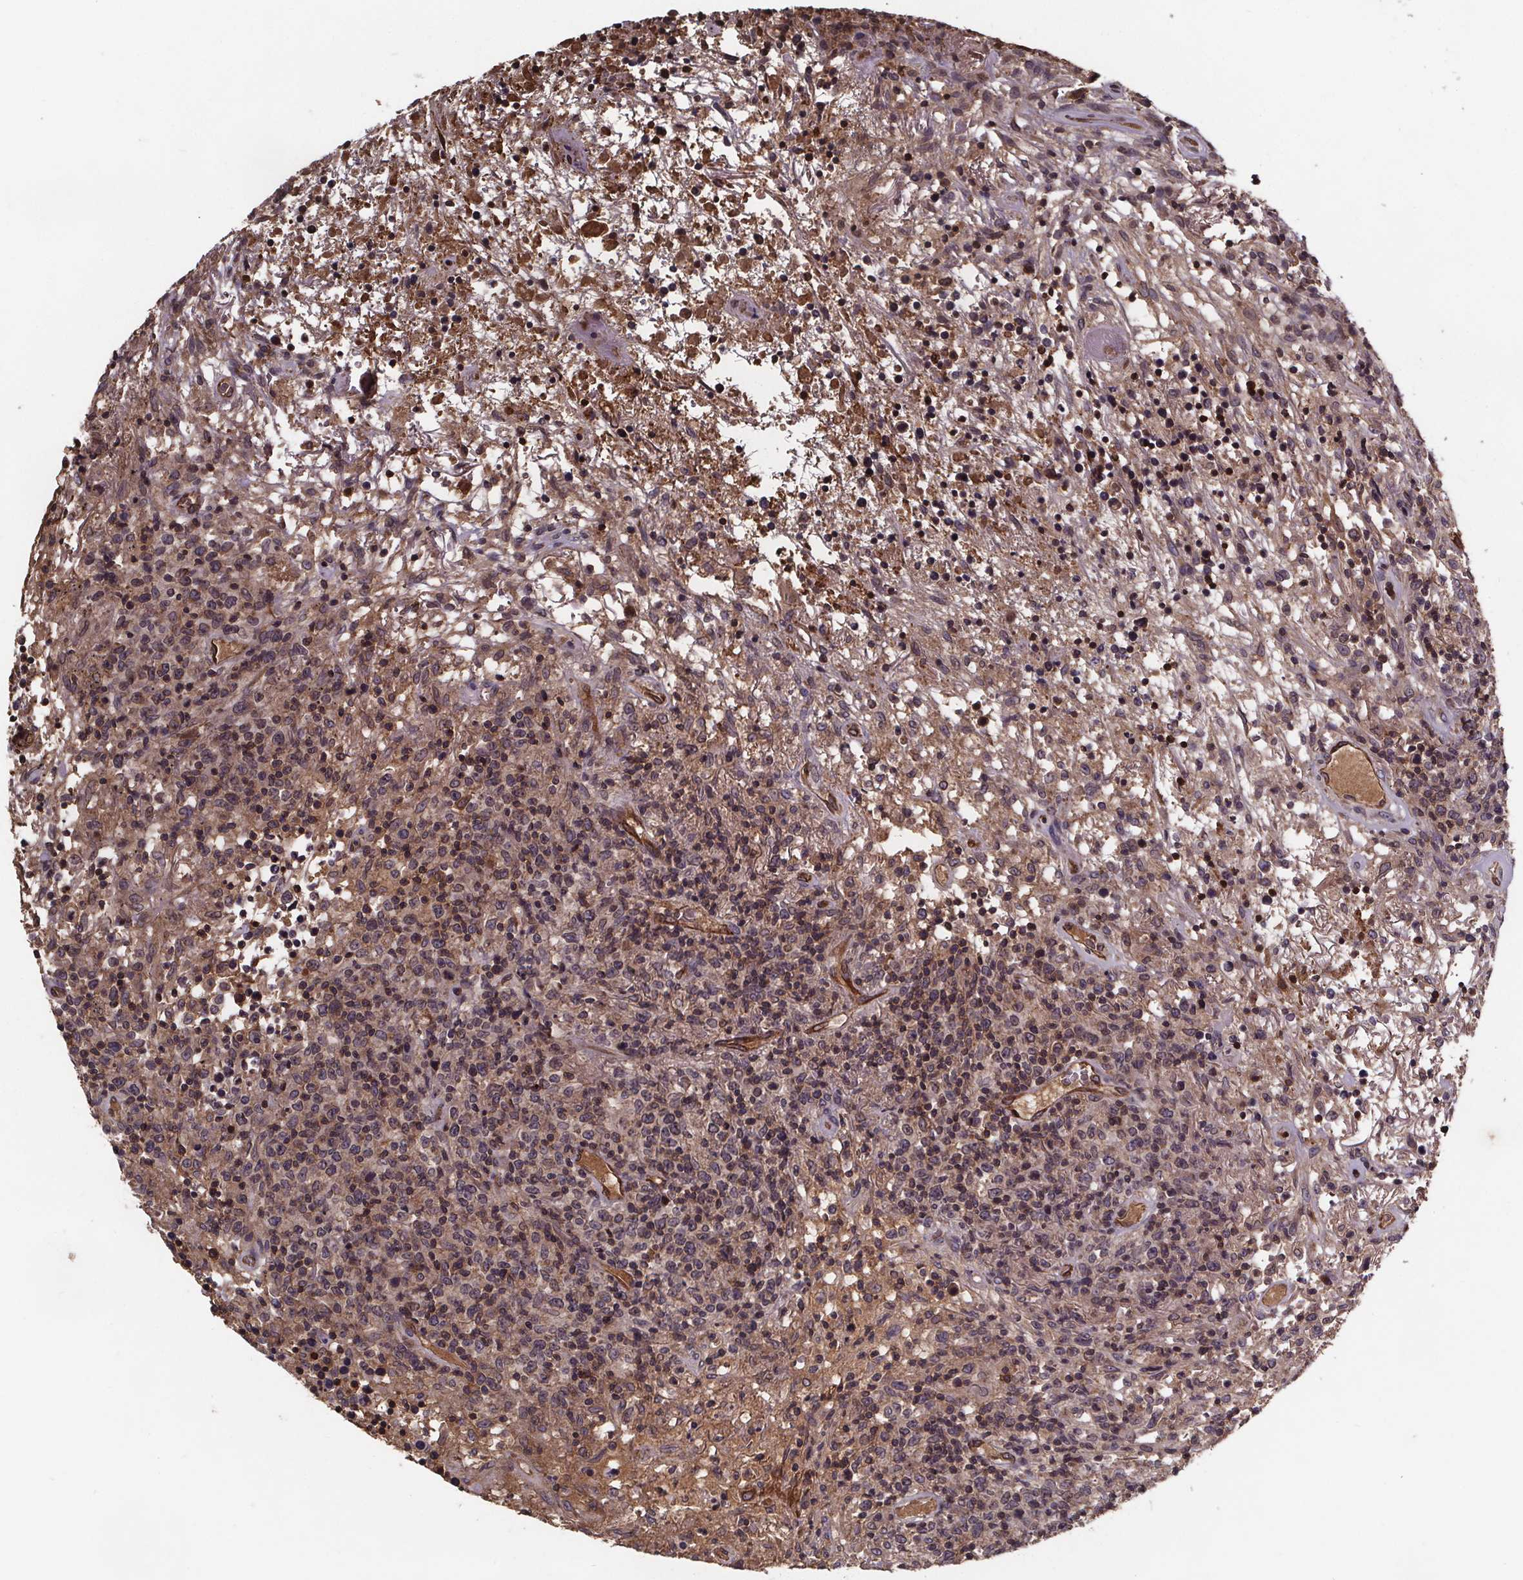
{"staining": {"intensity": "weak", "quantity": "25%-75%", "location": "cytoplasmic/membranous"}, "tissue": "lymphoma", "cell_type": "Tumor cells", "image_type": "cancer", "snomed": [{"axis": "morphology", "description": "Malignant lymphoma, non-Hodgkin's type, High grade"}, {"axis": "topography", "description": "Lung"}], "caption": "Brown immunohistochemical staining in human malignant lymphoma, non-Hodgkin's type (high-grade) displays weak cytoplasmic/membranous expression in approximately 25%-75% of tumor cells. (DAB IHC, brown staining for protein, blue staining for nuclei).", "gene": "FASTKD3", "patient": {"sex": "male", "age": 79}}